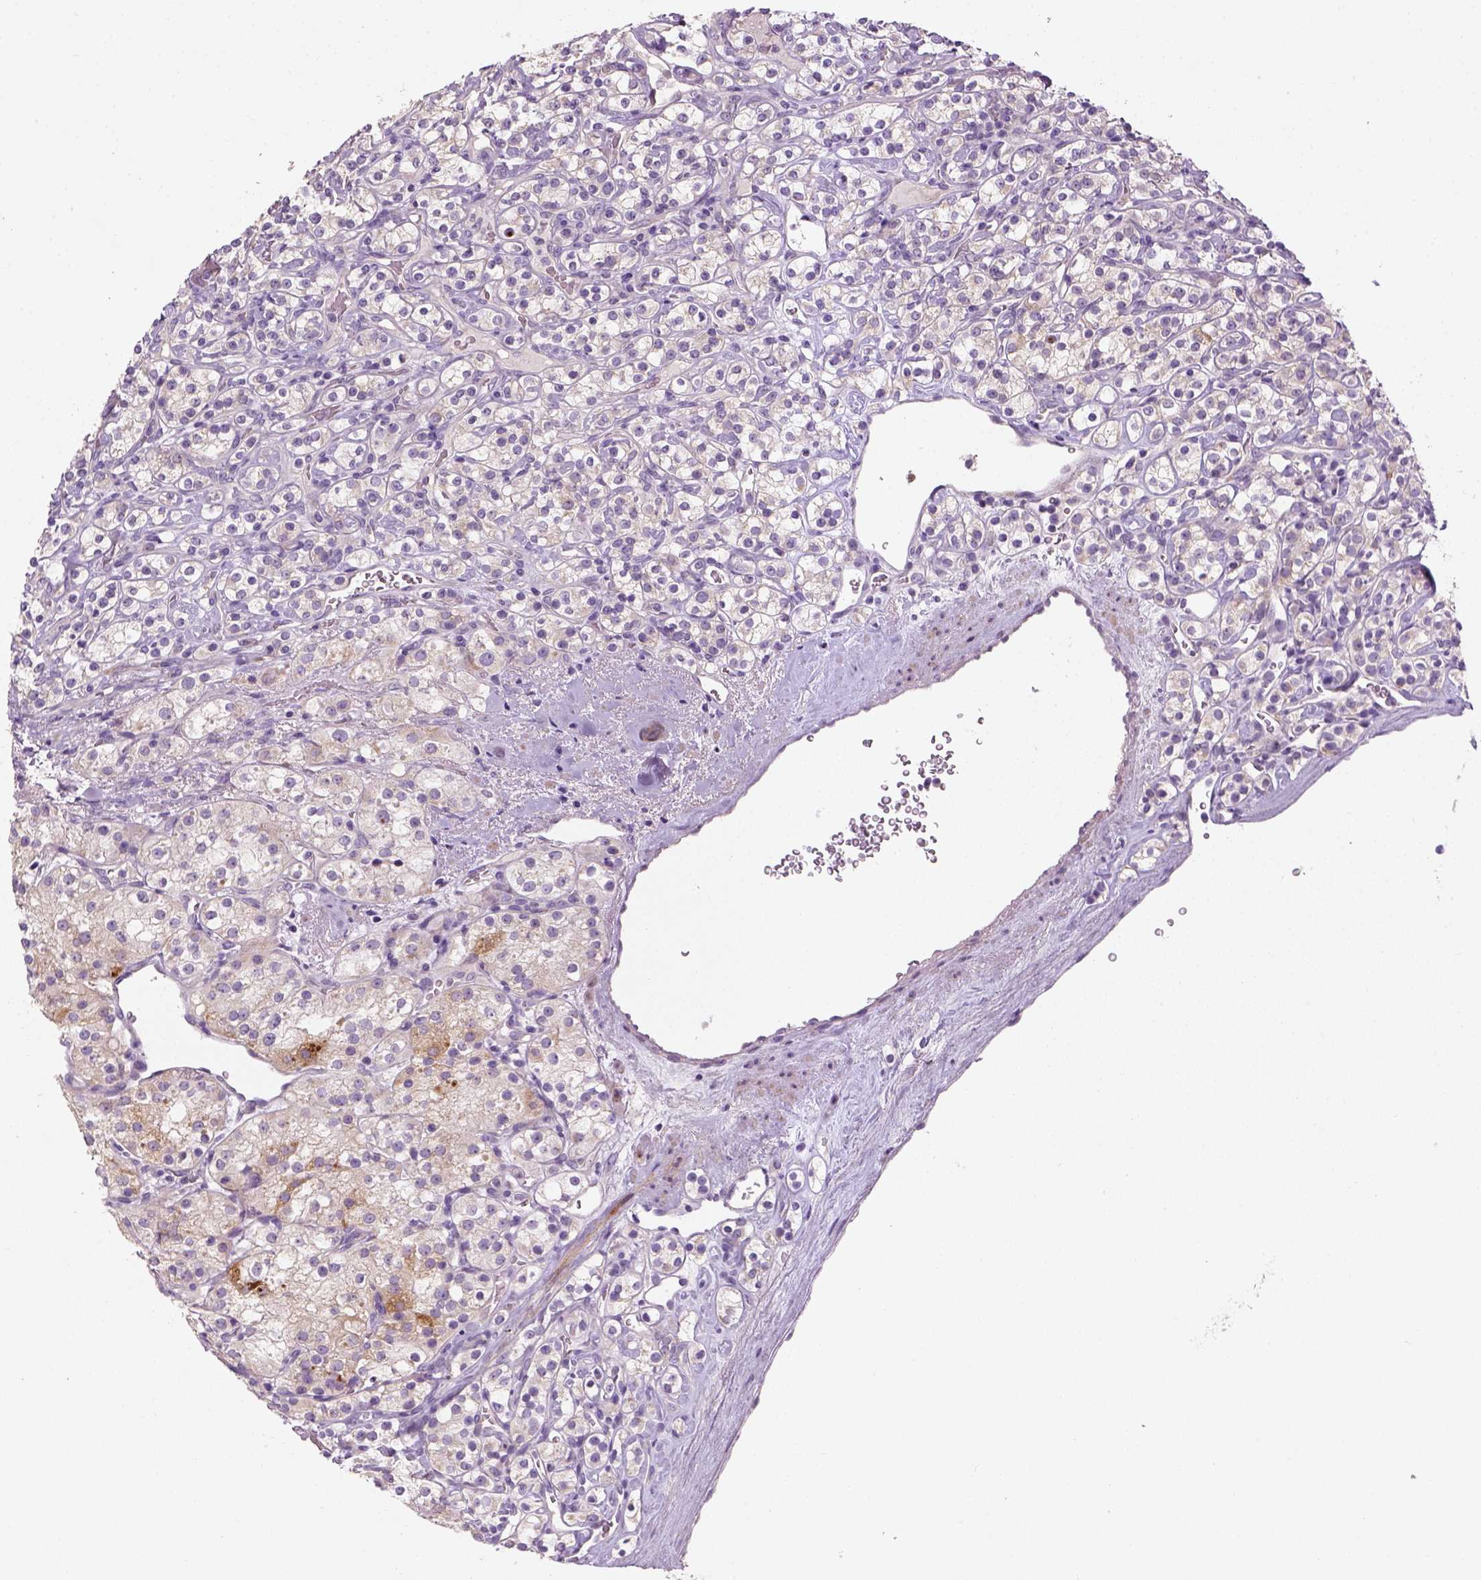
{"staining": {"intensity": "negative", "quantity": "none", "location": "none"}, "tissue": "renal cancer", "cell_type": "Tumor cells", "image_type": "cancer", "snomed": [{"axis": "morphology", "description": "Adenocarcinoma, NOS"}, {"axis": "topography", "description": "Kidney"}], "caption": "This is an IHC micrograph of renal cancer. There is no positivity in tumor cells.", "gene": "NUDT6", "patient": {"sex": "male", "age": 77}}